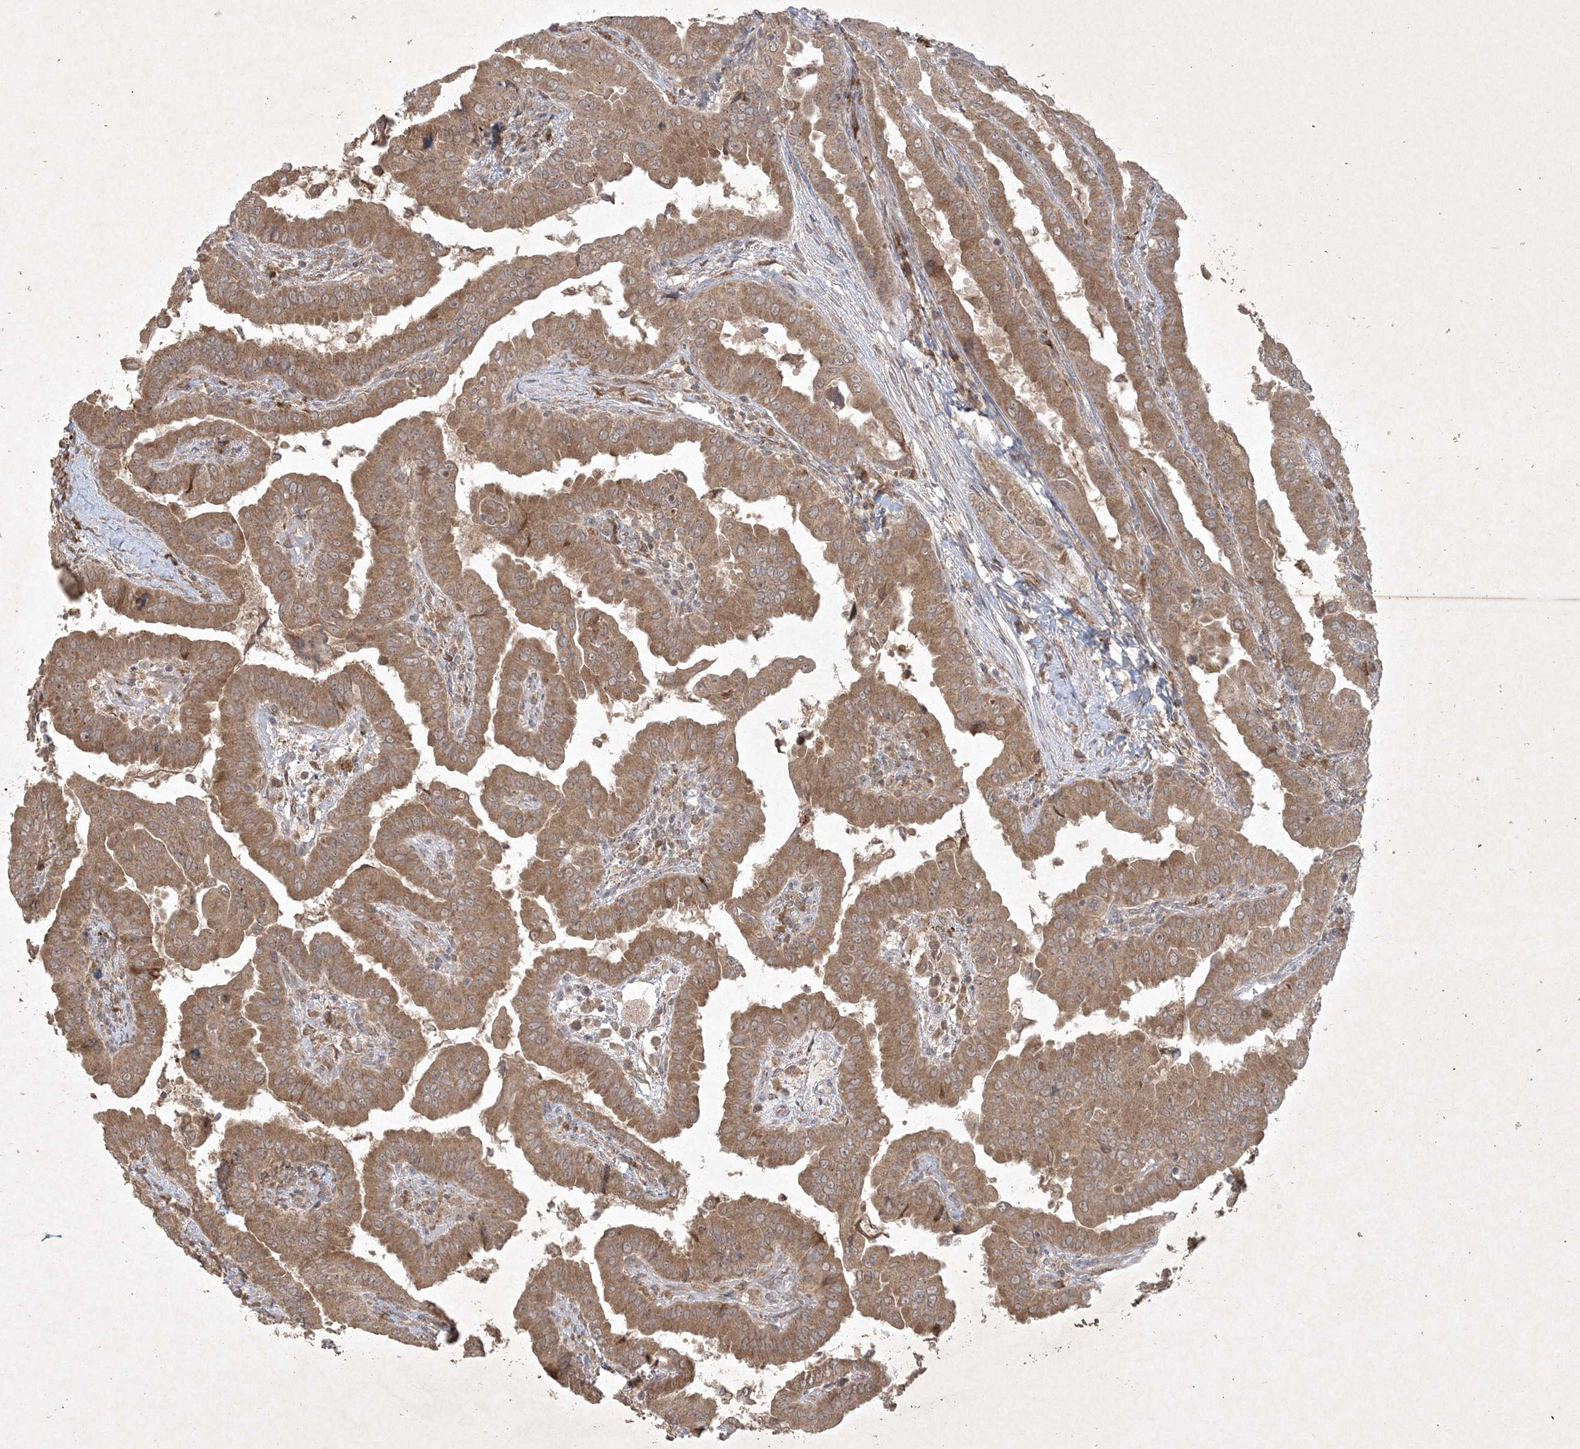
{"staining": {"intensity": "moderate", "quantity": ">75%", "location": "cytoplasmic/membranous,nuclear"}, "tissue": "thyroid cancer", "cell_type": "Tumor cells", "image_type": "cancer", "snomed": [{"axis": "morphology", "description": "Papillary adenocarcinoma, NOS"}, {"axis": "topography", "description": "Thyroid gland"}], "caption": "IHC histopathology image of neoplastic tissue: thyroid papillary adenocarcinoma stained using IHC demonstrates medium levels of moderate protein expression localized specifically in the cytoplasmic/membranous and nuclear of tumor cells, appearing as a cytoplasmic/membranous and nuclear brown color.", "gene": "NRBP2", "patient": {"sex": "male", "age": 33}}